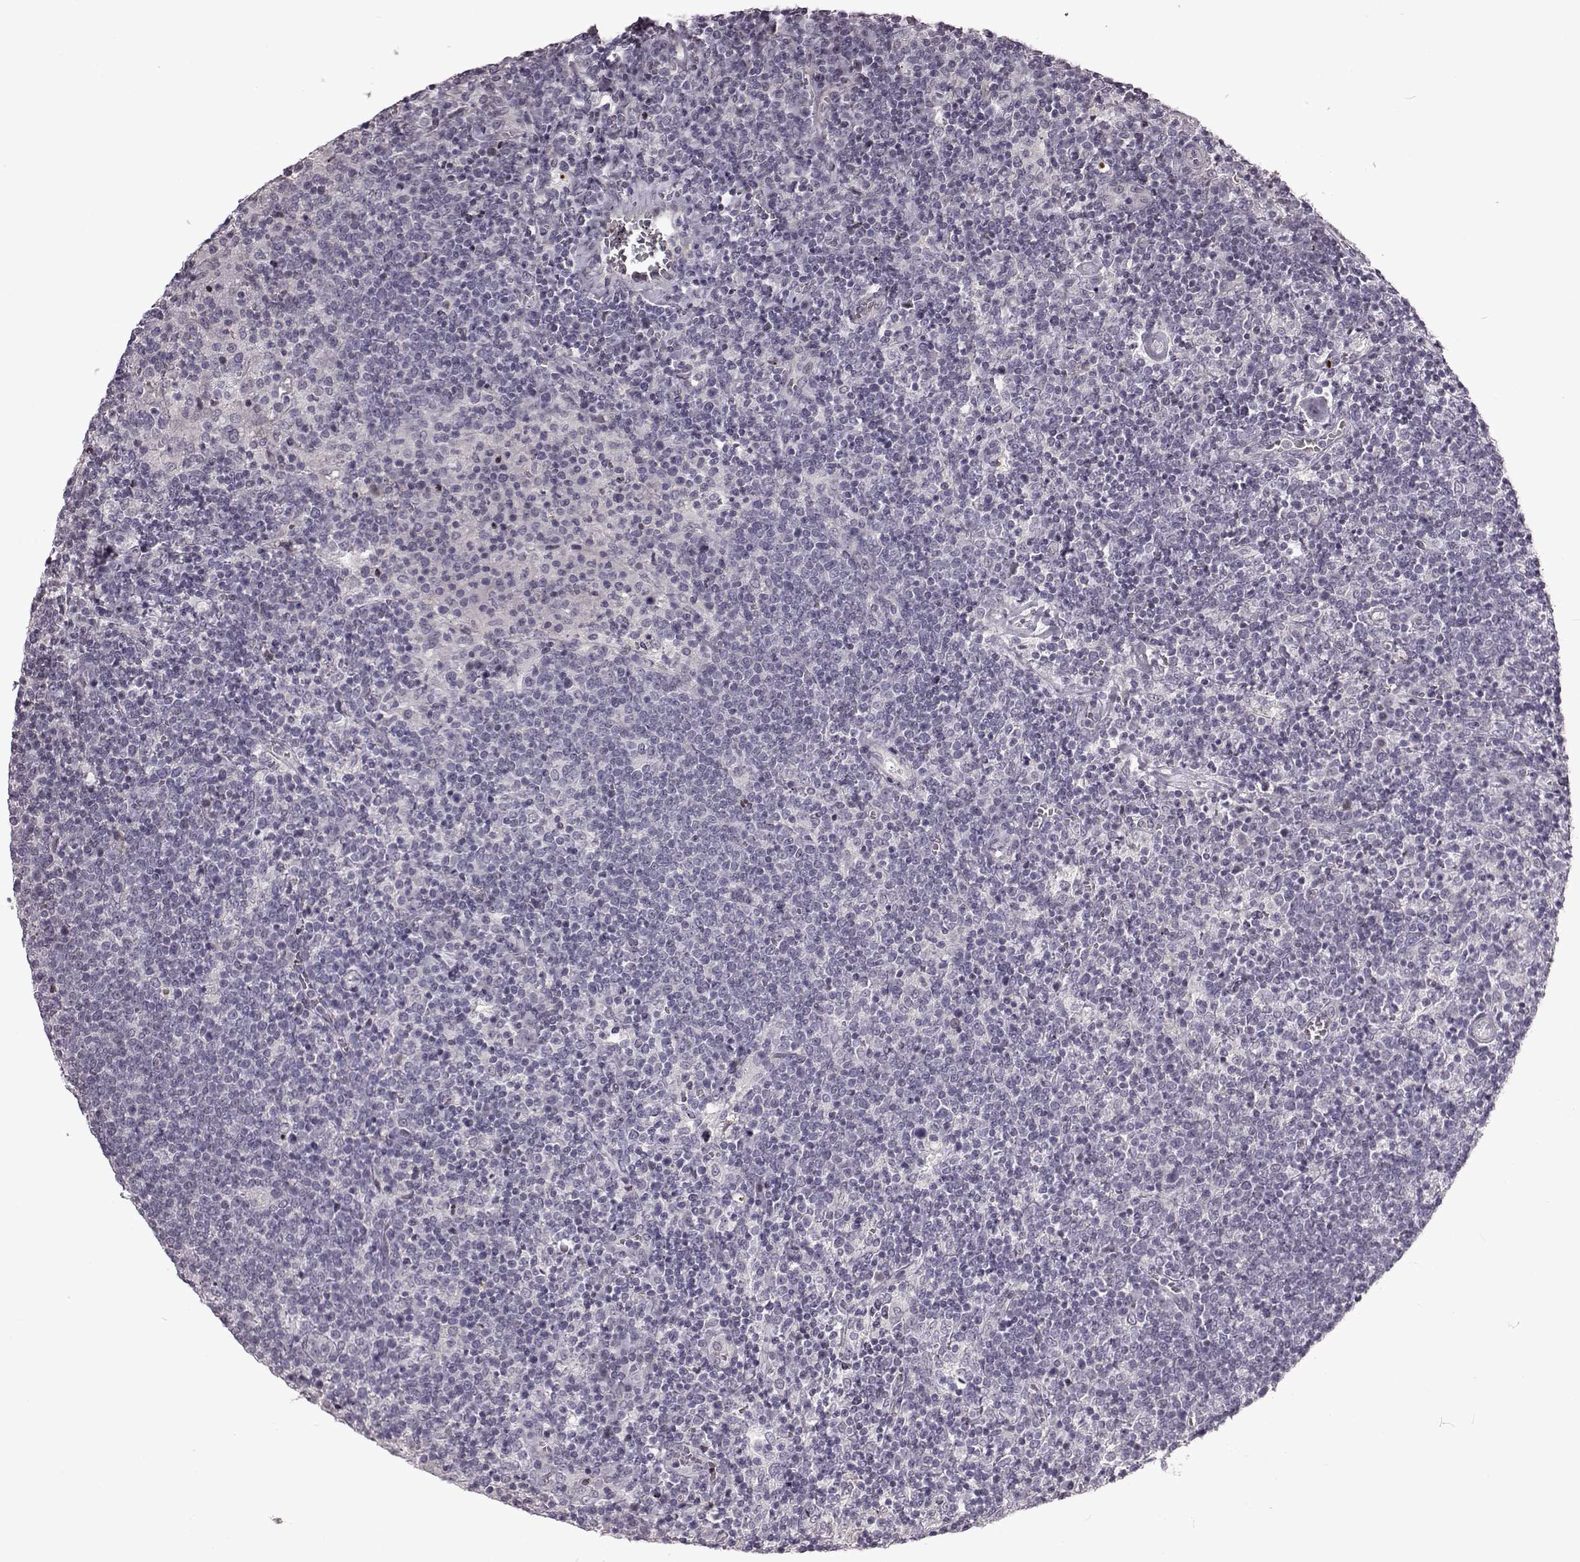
{"staining": {"intensity": "negative", "quantity": "none", "location": "none"}, "tissue": "lymphoma", "cell_type": "Tumor cells", "image_type": "cancer", "snomed": [{"axis": "morphology", "description": "Malignant lymphoma, non-Hodgkin's type, High grade"}, {"axis": "topography", "description": "Lymph node"}], "caption": "An immunohistochemistry histopathology image of high-grade malignant lymphoma, non-Hodgkin's type is shown. There is no staining in tumor cells of high-grade malignant lymphoma, non-Hodgkin's type. (Brightfield microscopy of DAB (3,3'-diaminobenzidine) immunohistochemistry at high magnification).", "gene": "GAL", "patient": {"sex": "male", "age": 61}}